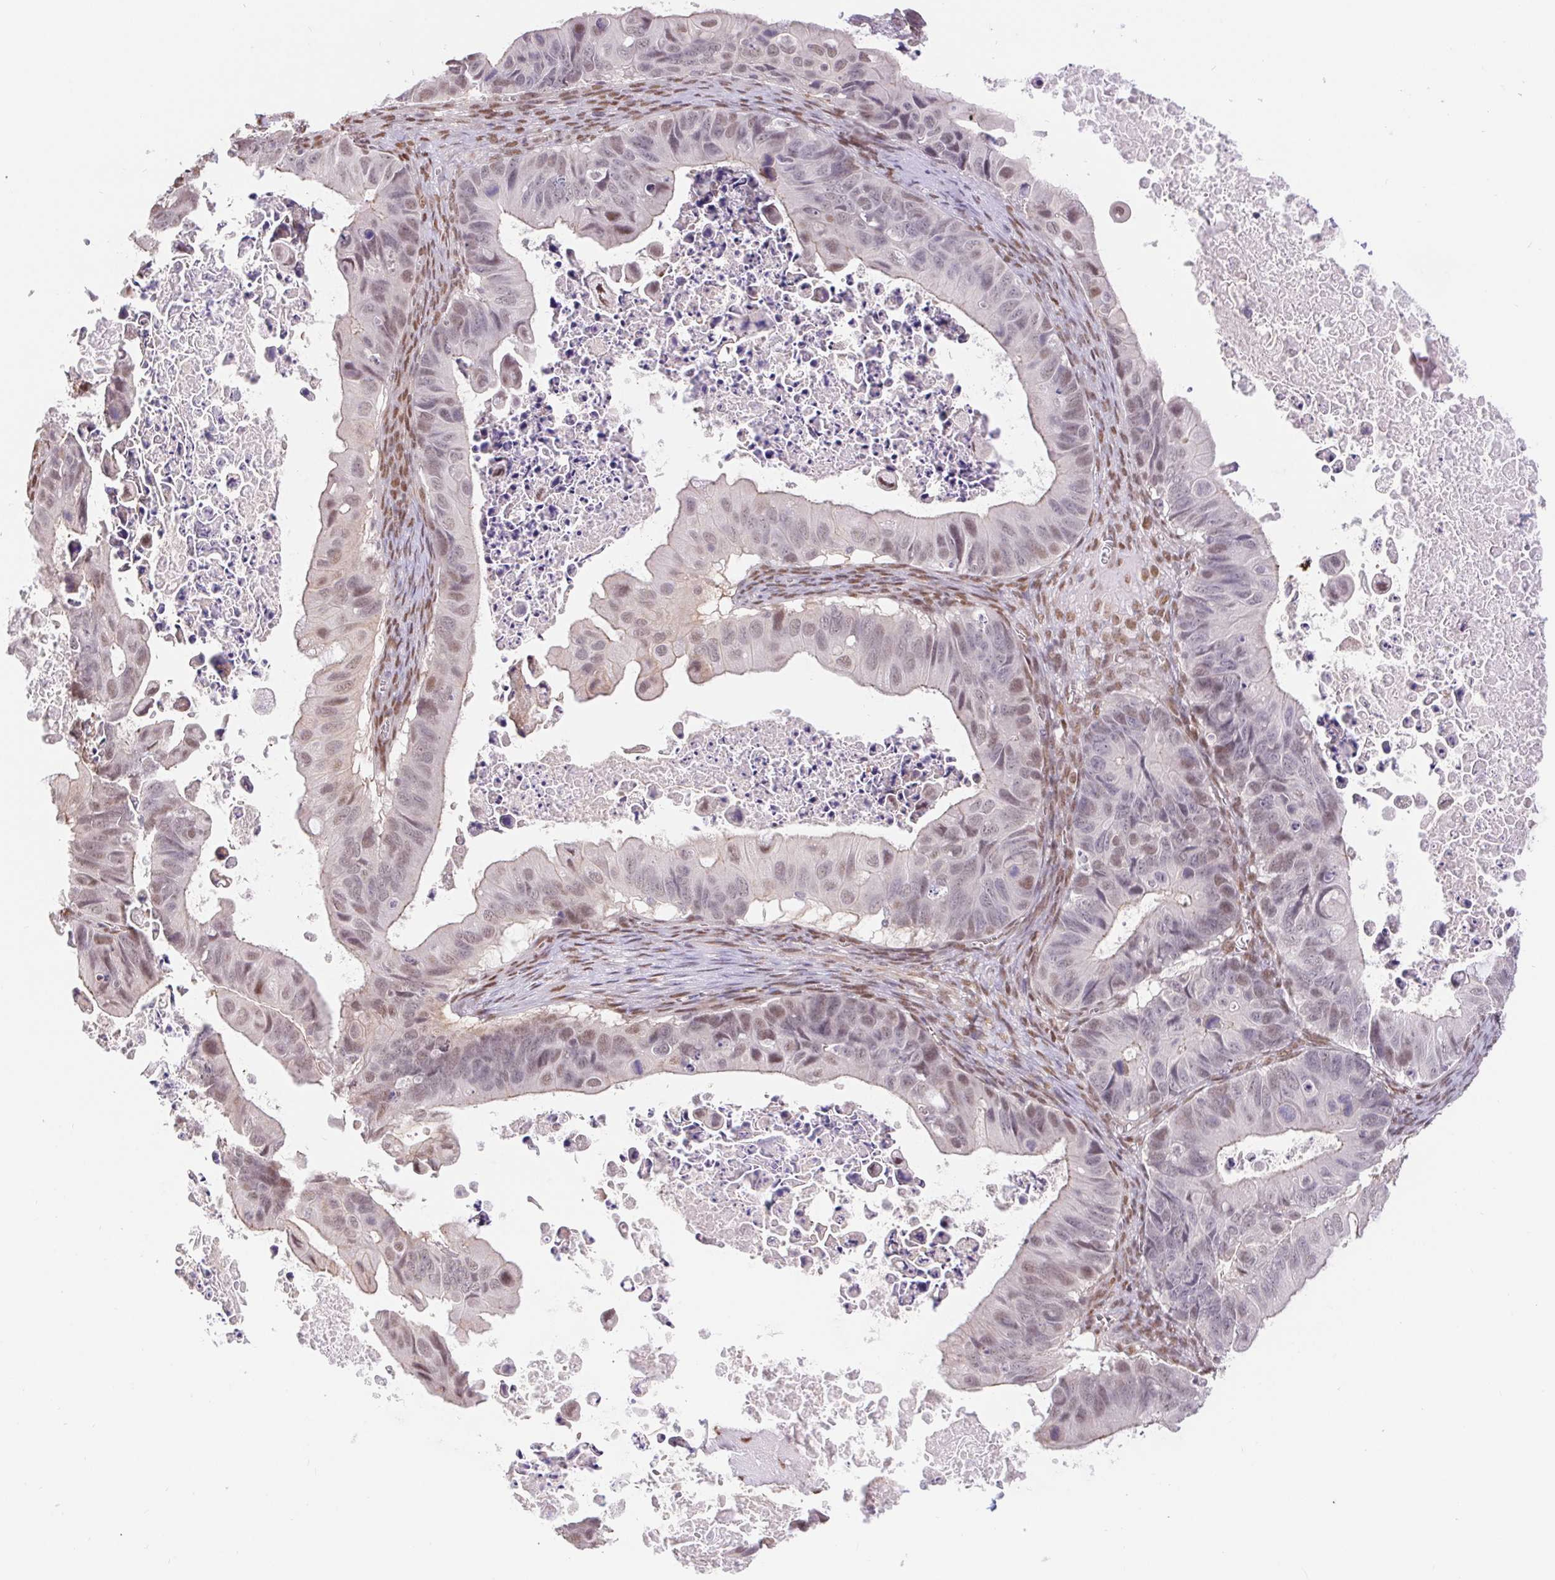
{"staining": {"intensity": "weak", "quantity": "<25%", "location": "nuclear"}, "tissue": "ovarian cancer", "cell_type": "Tumor cells", "image_type": "cancer", "snomed": [{"axis": "morphology", "description": "Cystadenocarcinoma, mucinous, NOS"}, {"axis": "topography", "description": "Ovary"}], "caption": "Immunohistochemistry (IHC) photomicrograph of neoplastic tissue: mucinous cystadenocarcinoma (ovarian) stained with DAB (3,3'-diaminobenzidine) shows no significant protein positivity in tumor cells.", "gene": "CAND1", "patient": {"sex": "female", "age": 64}}